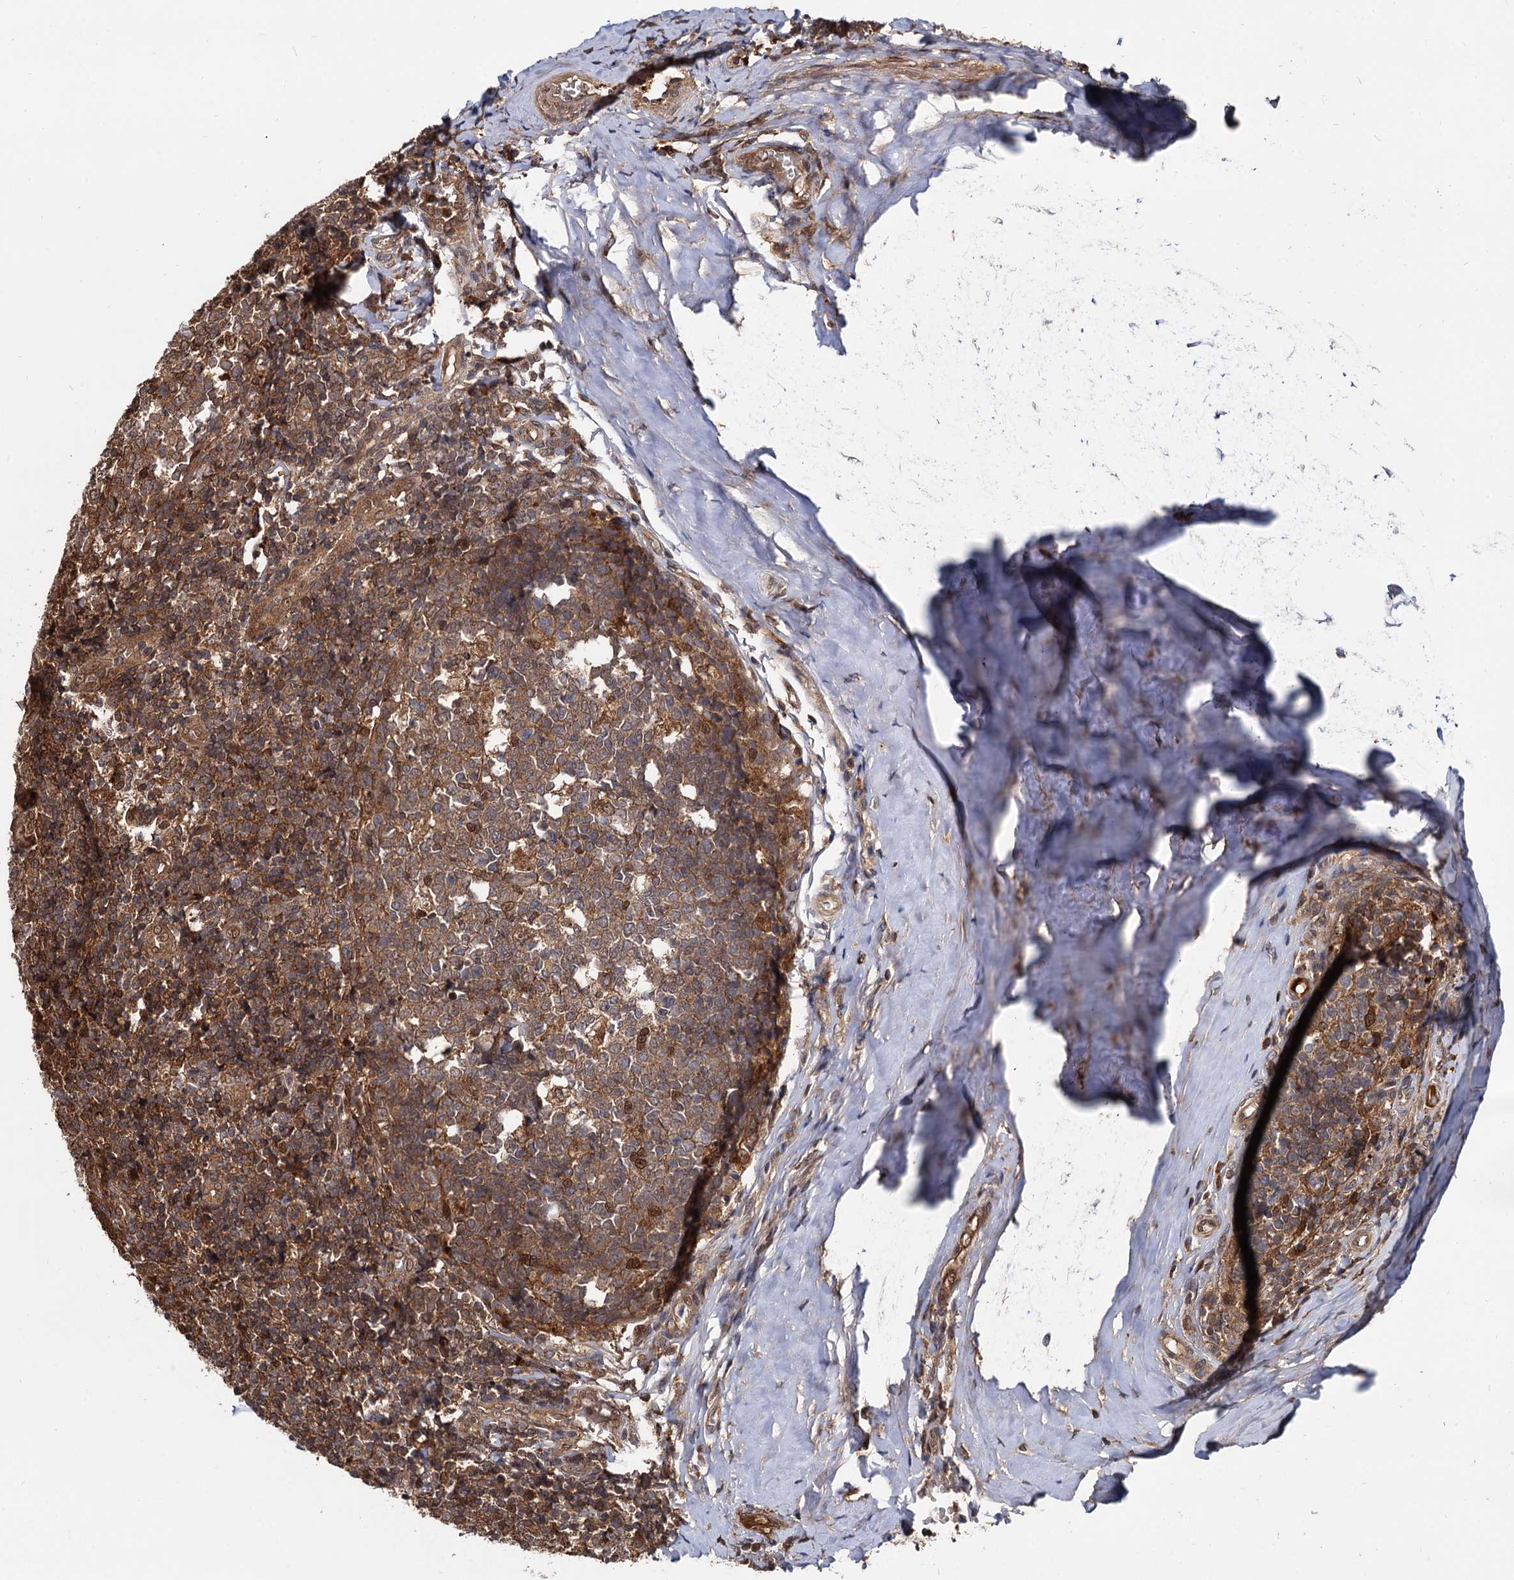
{"staining": {"intensity": "moderate", "quantity": ">75%", "location": "cytoplasmic/membranous"}, "tissue": "tonsil", "cell_type": "Germinal center cells", "image_type": "normal", "snomed": [{"axis": "morphology", "description": "Normal tissue, NOS"}, {"axis": "topography", "description": "Tonsil"}], "caption": "A photomicrograph showing moderate cytoplasmic/membranous staining in about >75% of germinal center cells in unremarkable tonsil, as visualized by brown immunohistochemical staining.", "gene": "SELENOP", "patient": {"sex": "female", "age": 19}}